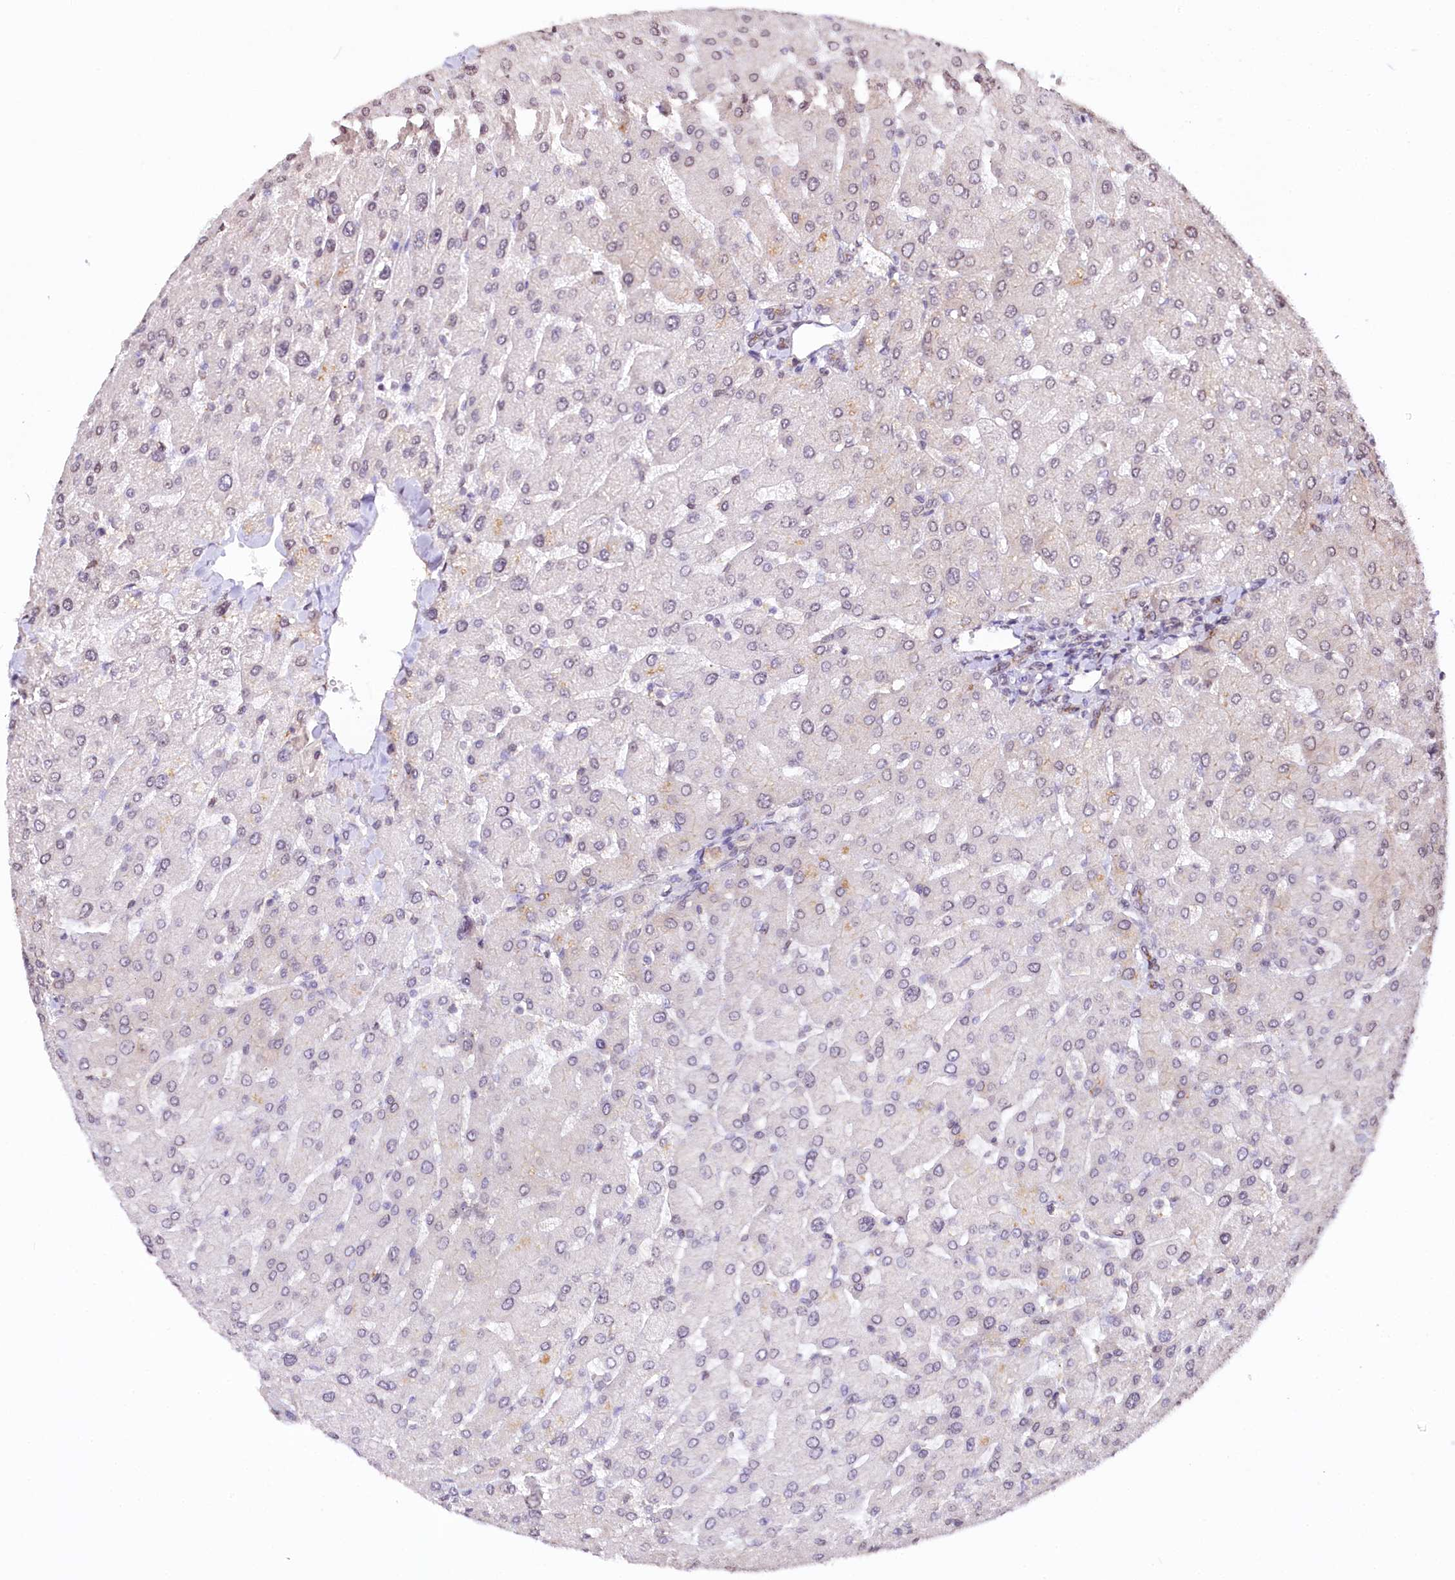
{"staining": {"intensity": "weak", "quantity": "<25%", "location": "cytoplasmic/membranous"}, "tissue": "liver", "cell_type": "Cholangiocytes", "image_type": "normal", "snomed": [{"axis": "morphology", "description": "Normal tissue, NOS"}, {"axis": "topography", "description": "Liver"}], "caption": "This is an immunohistochemistry (IHC) micrograph of unremarkable human liver. There is no expression in cholangiocytes.", "gene": "ST7", "patient": {"sex": "male", "age": 55}}